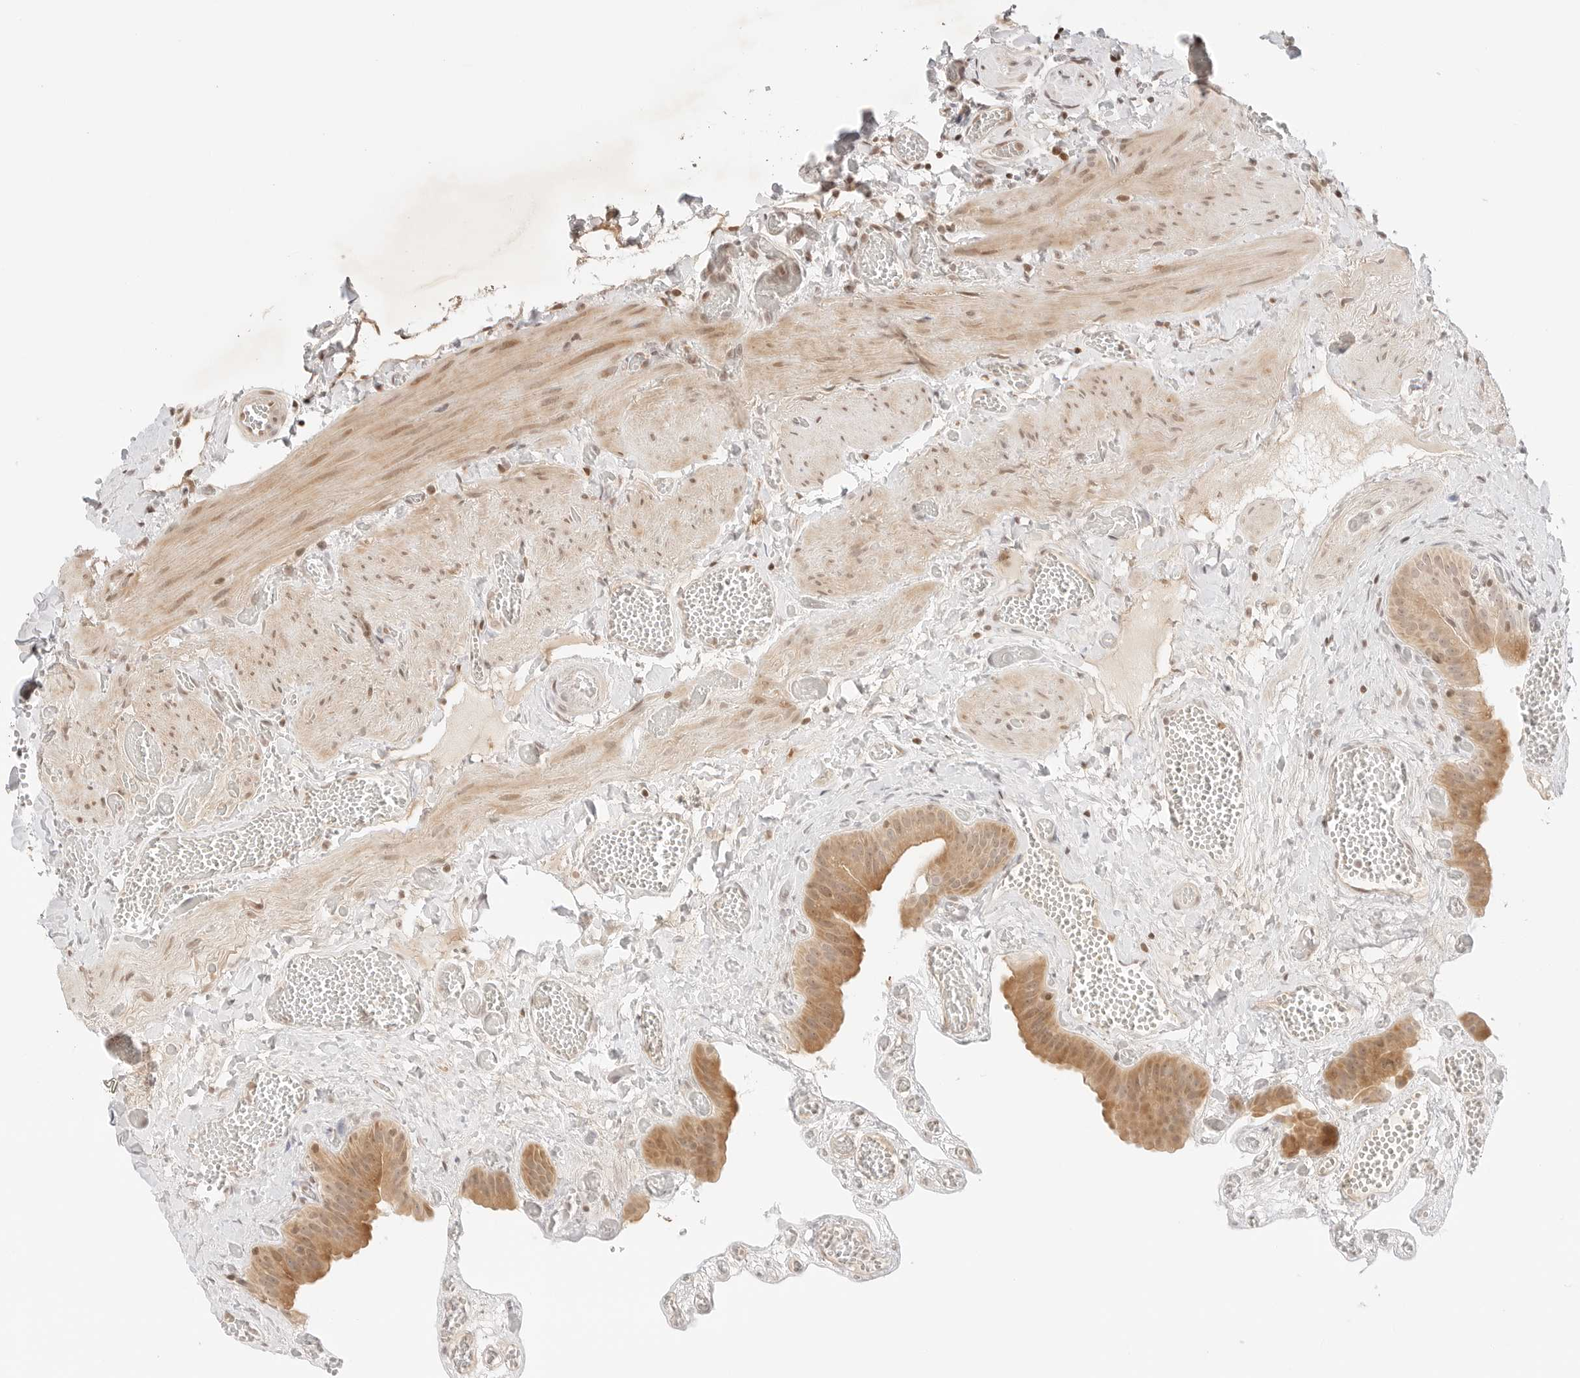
{"staining": {"intensity": "moderate", "quantity": ">75%", "location": "cytoplasmic/membranous,nuclear"}, "tissue": "gallbladder", "cell_type": "Glandular cells", "image_type": "normal", "snomed": [{"axis": "morphology", "description": "Normal tissue, NOS"}, {"axis": "topography", "description": "Gallbladder"}], "caption": "Immunohistochemical staining of unremarkable gallbladder shows moderate cytoplasmic/membranous,nuclear protein positivity in approximately >75% of glandular cells. (DAB (3,3'-diaminobenzidine) = brown stain, brightfield microscopy at high magnification).", "gene": "RPS6KL1", "patient": {"sex": "female", "age": 64}}